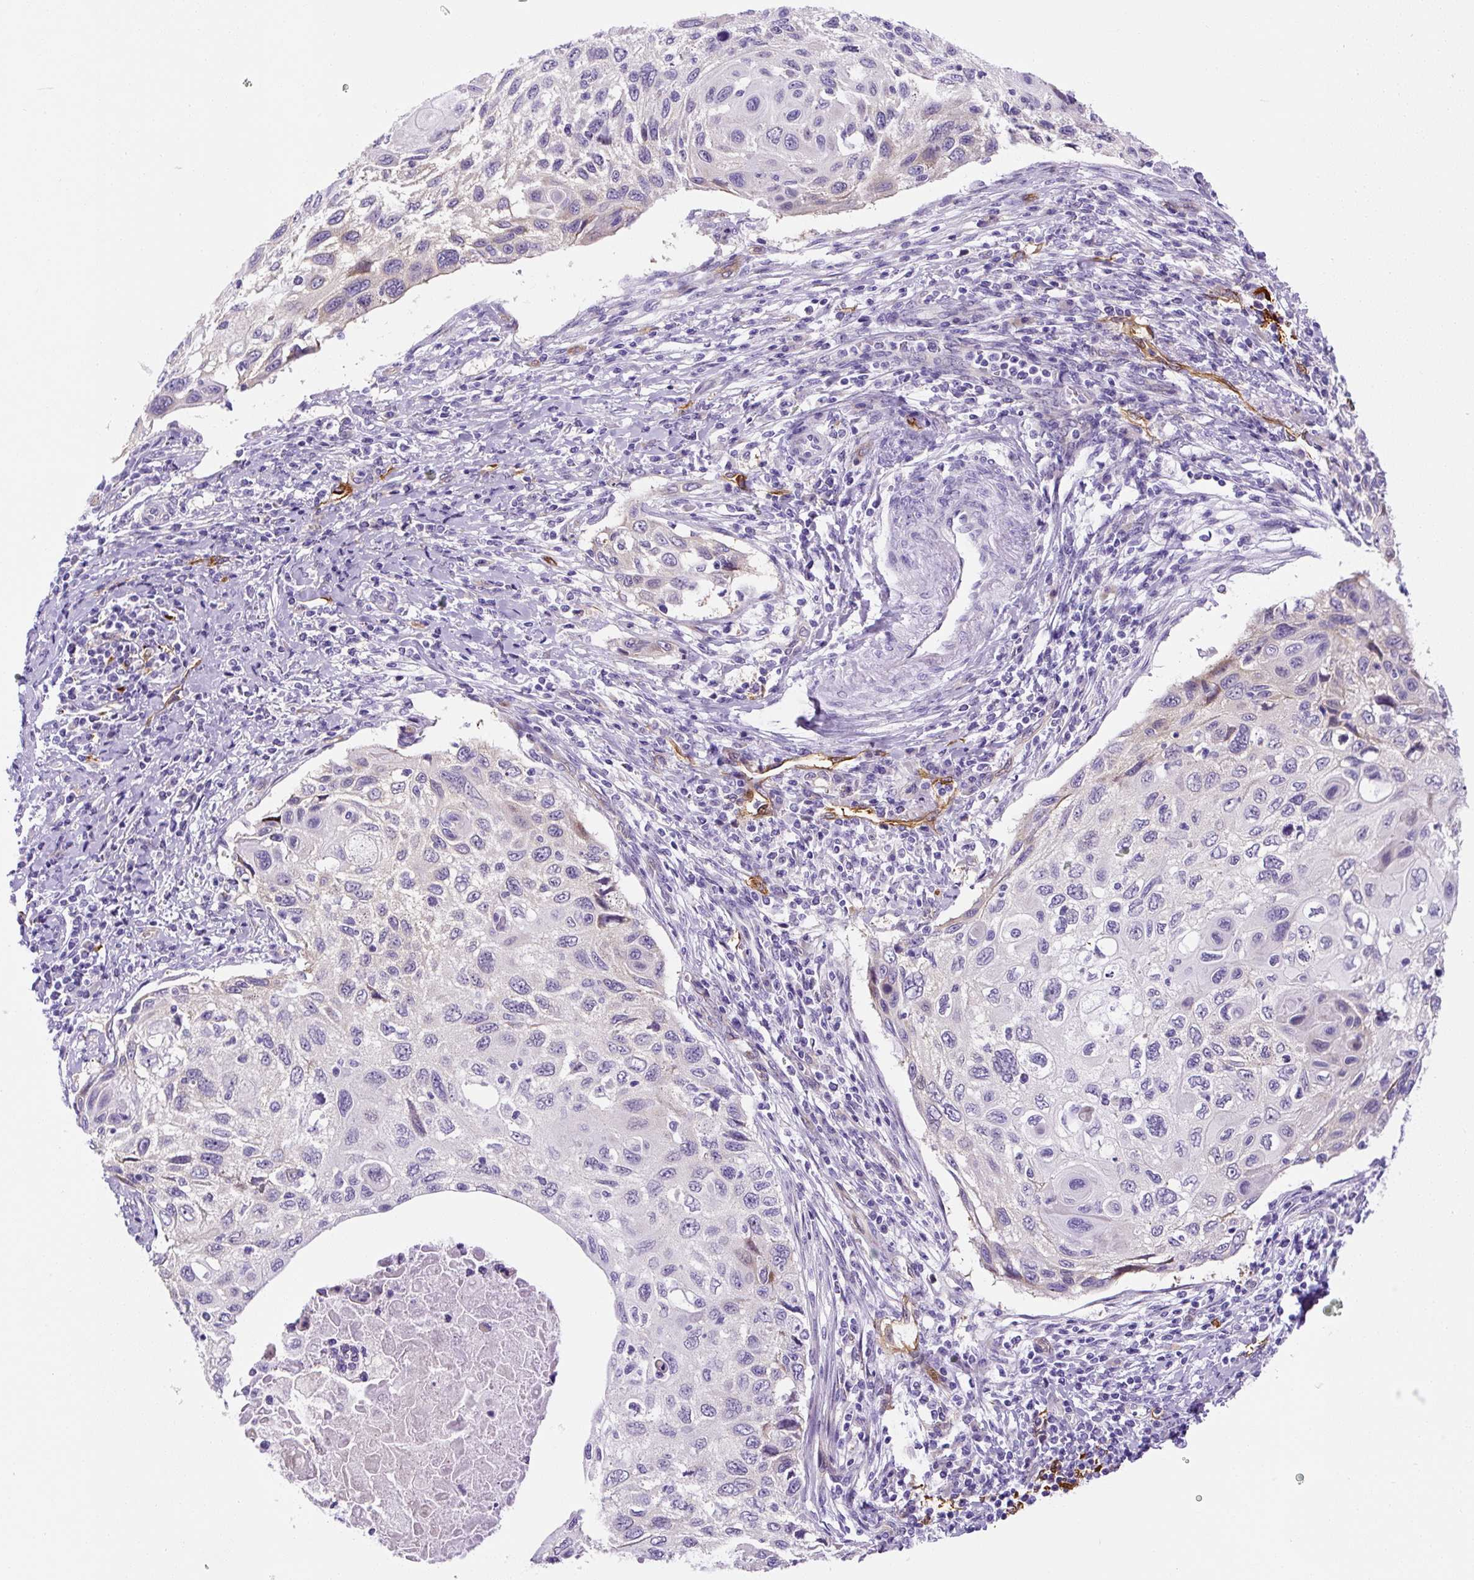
{"staining": {"intensity": "negative", "quantity": "none", "location": "none"}, "tissue": "cervical cancer", "cell_type": "Tumor cells", "image_type": "cancer", "snomed": [{"axis": "morphology", "description": "Squamous cell carcinoma, NOS"}, {"axis": "topography", "description": "Cervix"}], "caption": "The immunohistochemistry image has no significant staining in tumor cells of cervical cancer tissue.", "gene": "ASB4", "patient": {"sex": "female", "age": 70}}